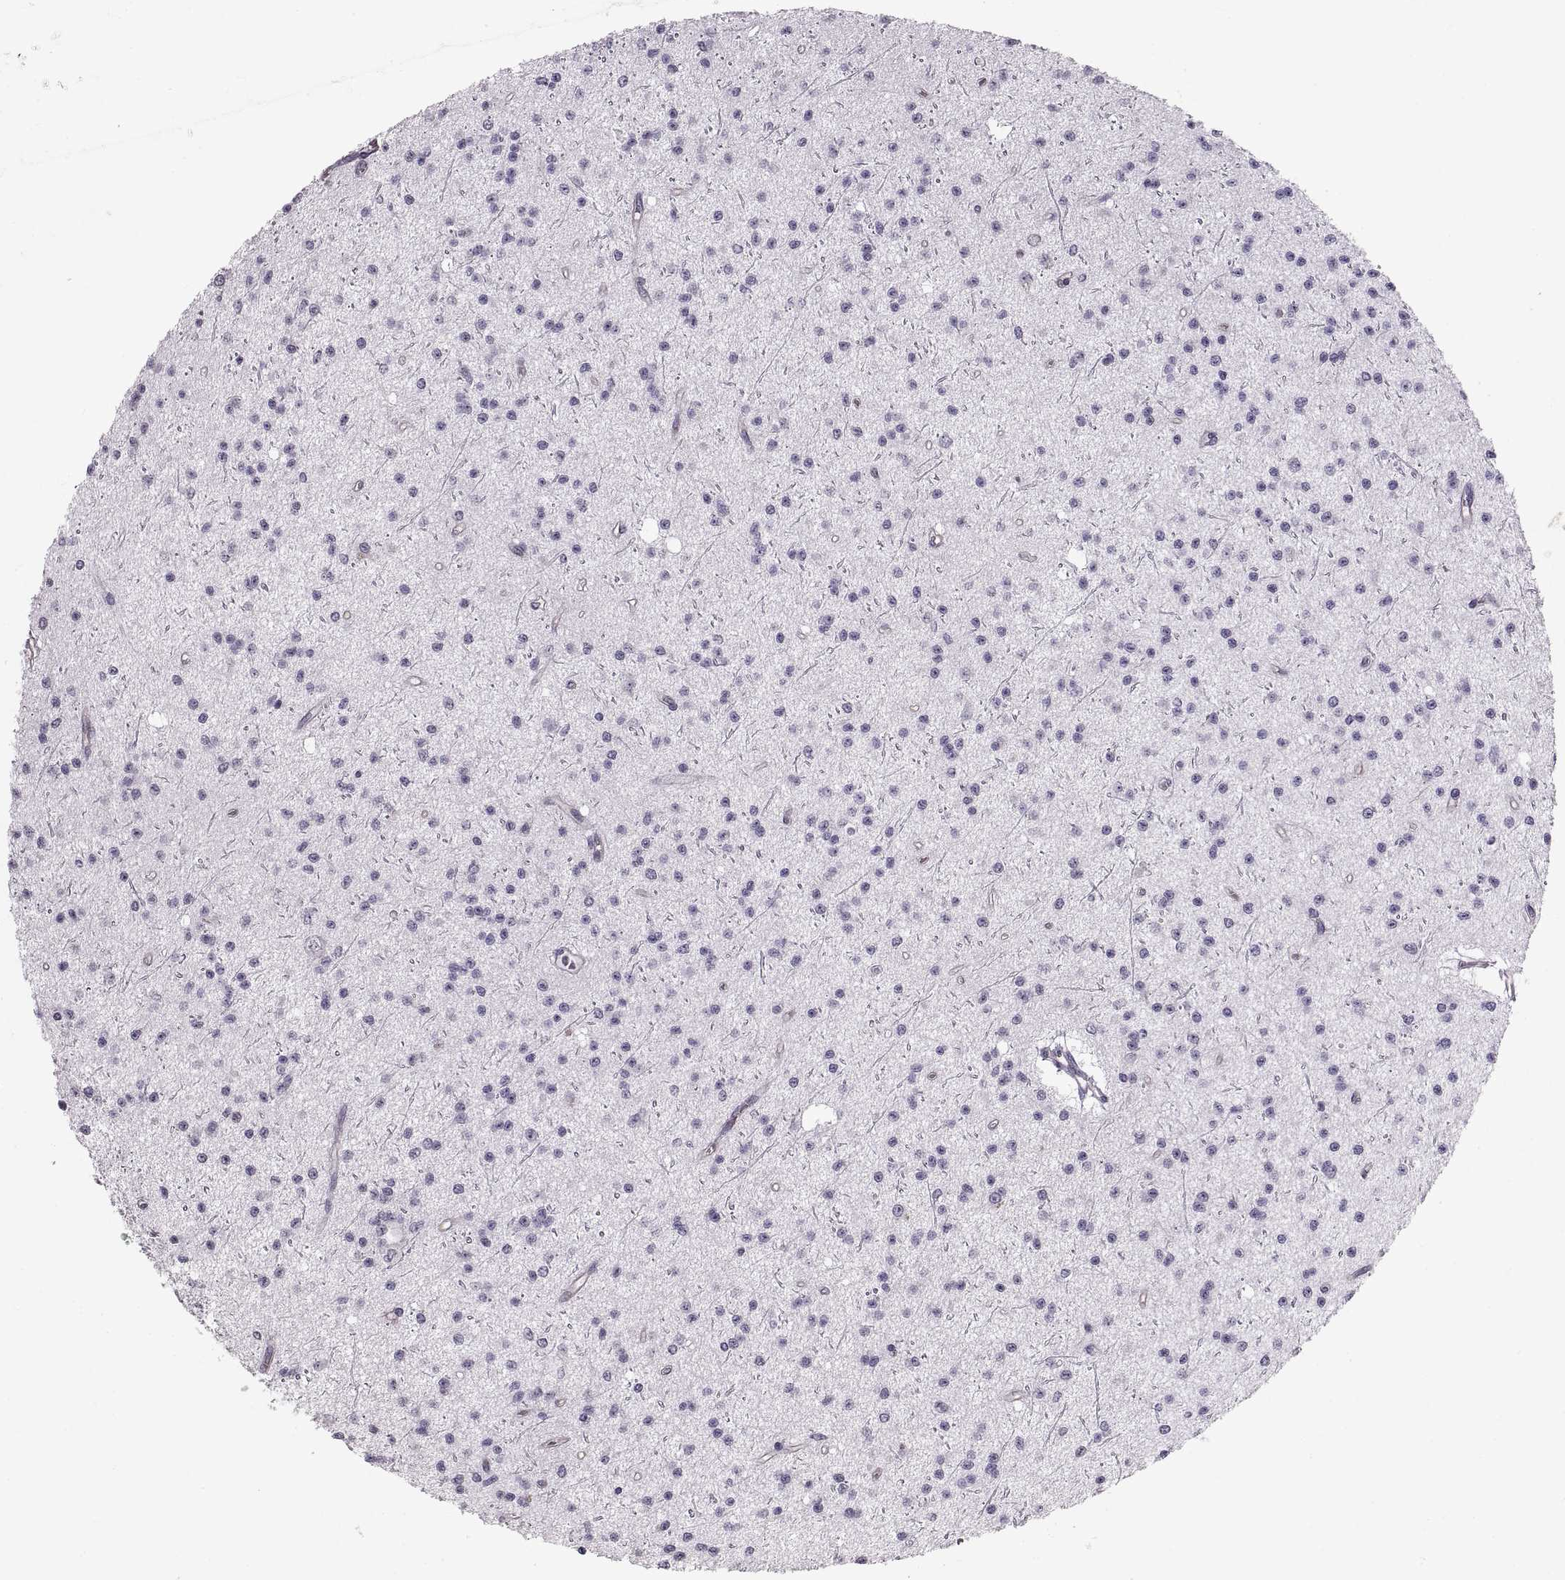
{"staining": {"intensity": "negative", "quantity": "none", "location": "none"}, "tissue": "glioma", "cell_type": "Tumor cells", "image_type": "cancer", "snomed": [{"axis": "morphology", "description": "Glioma, malignant, Low grade"}, {"axis": "topography", "description": "Brain"}], "caption": "Immunohistochemical staining of glioma reveals no significant staining in tumor cells.", "gene": "SPACDR", "patient": {"sex": "male", "age": 27}}